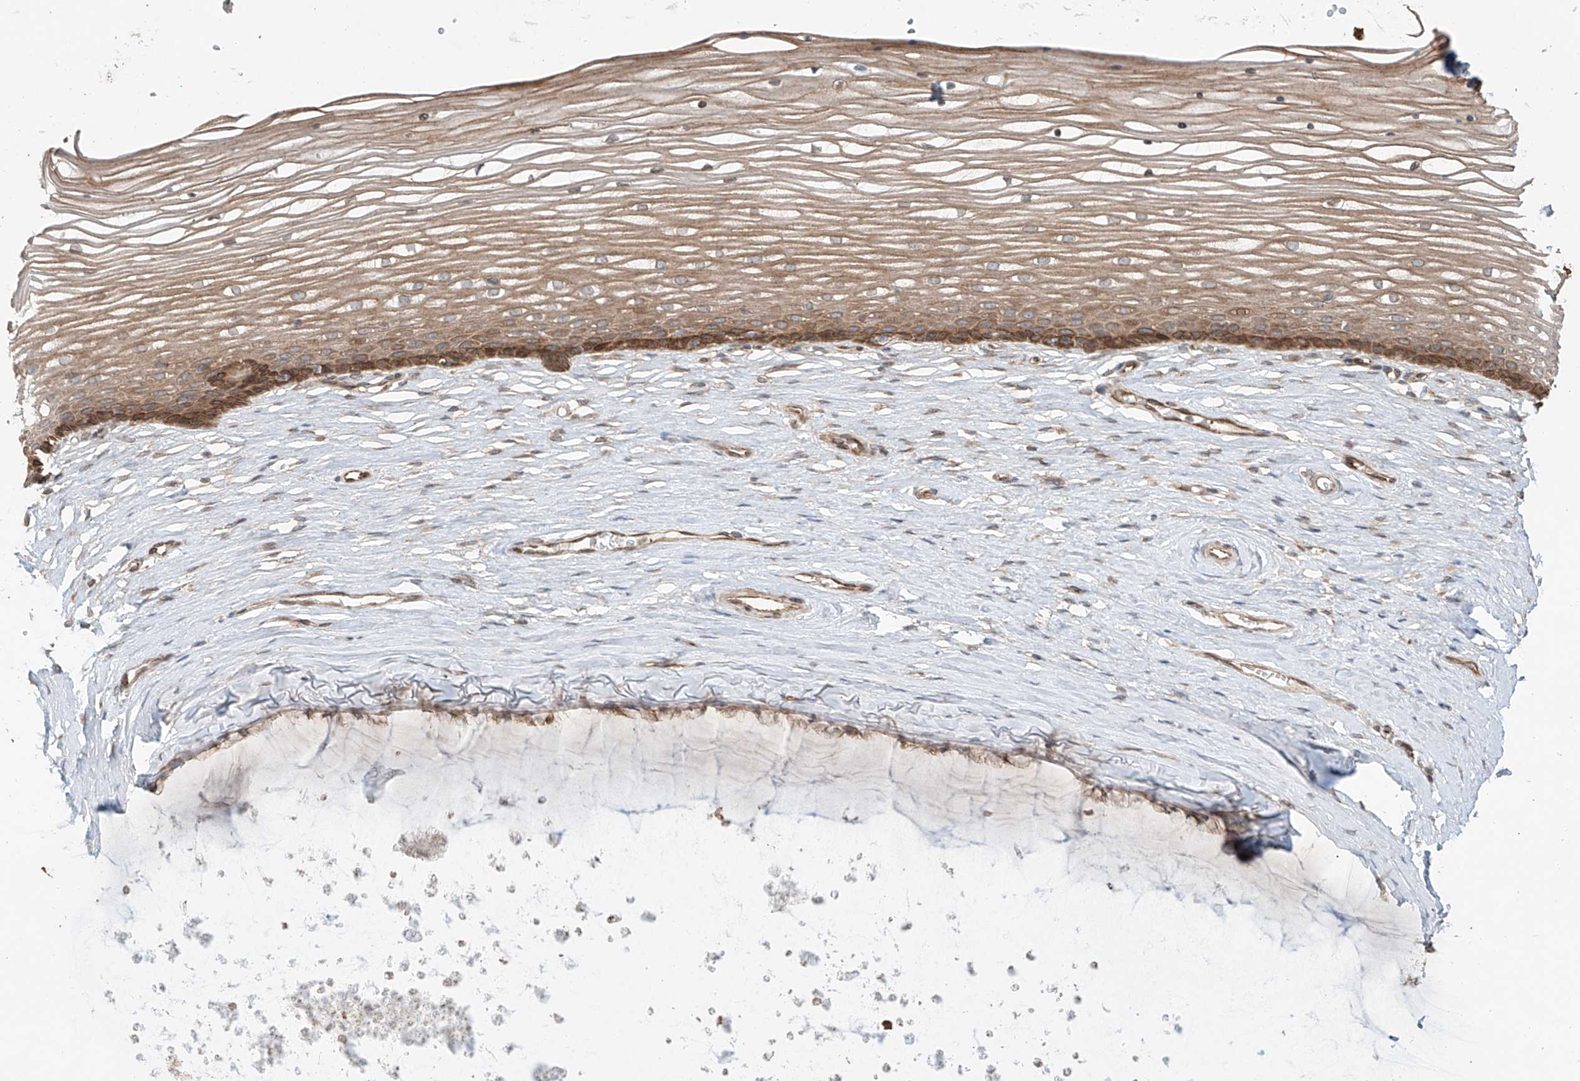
{"staining": {"intensity": "moderate", "quantity": ">75%", "location": "cytoplasmic/membranous"}, "tissue": "vagina", "cell_type": "Squamous epithelial cells", "image_type": "normal", "snomed": [{"axis": "morphology", "description": "Normal tissue, NOS"}, {"axis": "topography", "description": "Vagina"}, {"axis": "topography", "description": "Cervix"}], "caption": "A high-resolution photomicrograph shows immunohistochemistry (IHC) staining of normal vagina, which displays moderate cytoplasmic/membranous positivity in about >75% of squamous epithelial cells.", "gene": "CEP162", "patient": {"sex": "female", "age": 40}}